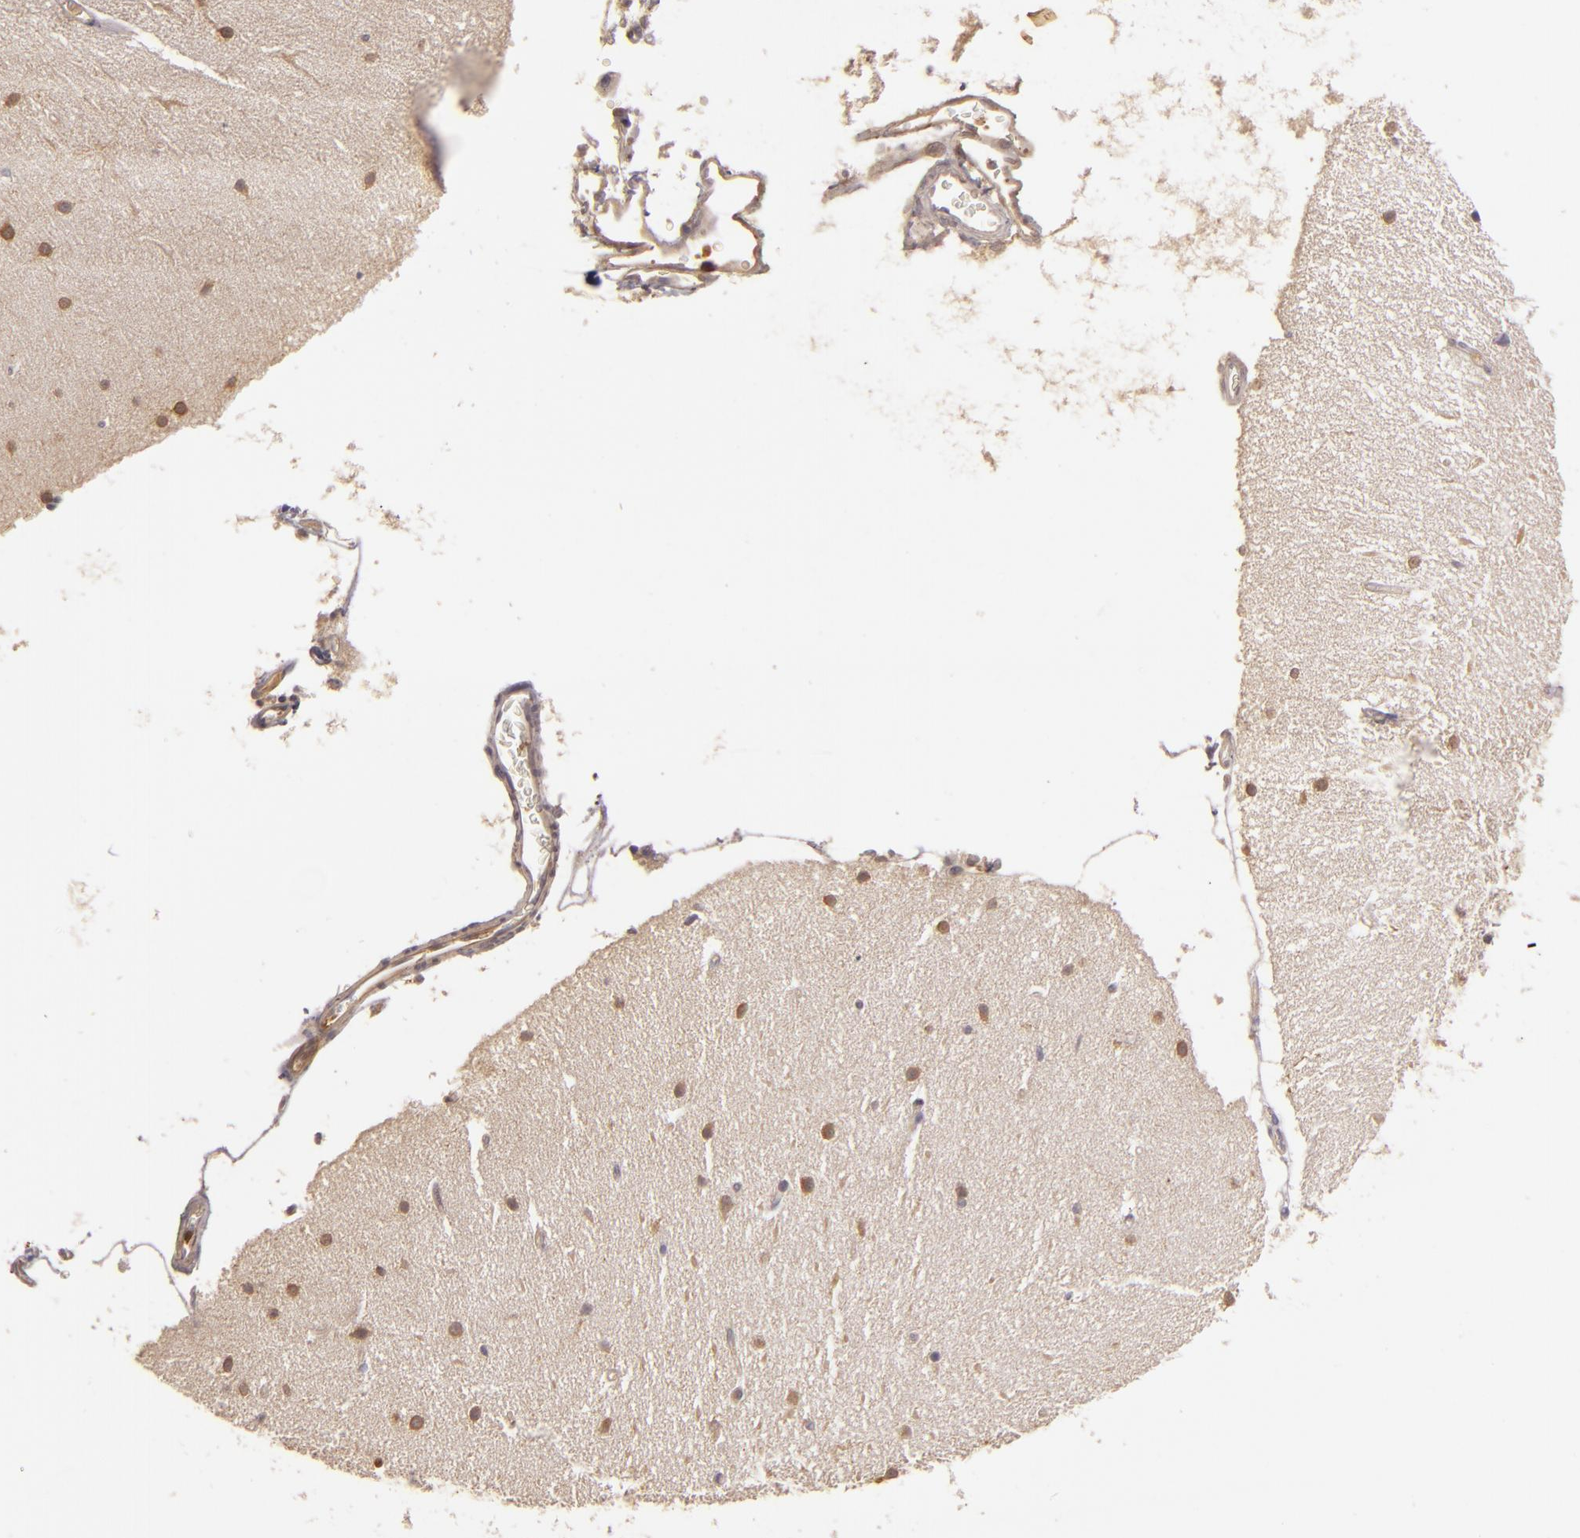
{"staining": {"intensity": "moderate", "quantity": ">75%", "location": "cytoplasmic/membranous"}, "tissue": "cerebellum", "cell_type": "Cells in granular layer", "image_type": "normal", "snomed": [{"axis": "morphology", "description": "Normal tissue, NOS"}, {"axis": "topography", "description": "Cerebellum"}], "caption": "Immunohistochemical staining of benign human cerebellum demonstrates medium levels of moderate cytoplasmic/membranous expression in about >75% of cells in granular layer.", "gene": "PRKCD", "patient": {"sex": "female", "age": 54}}